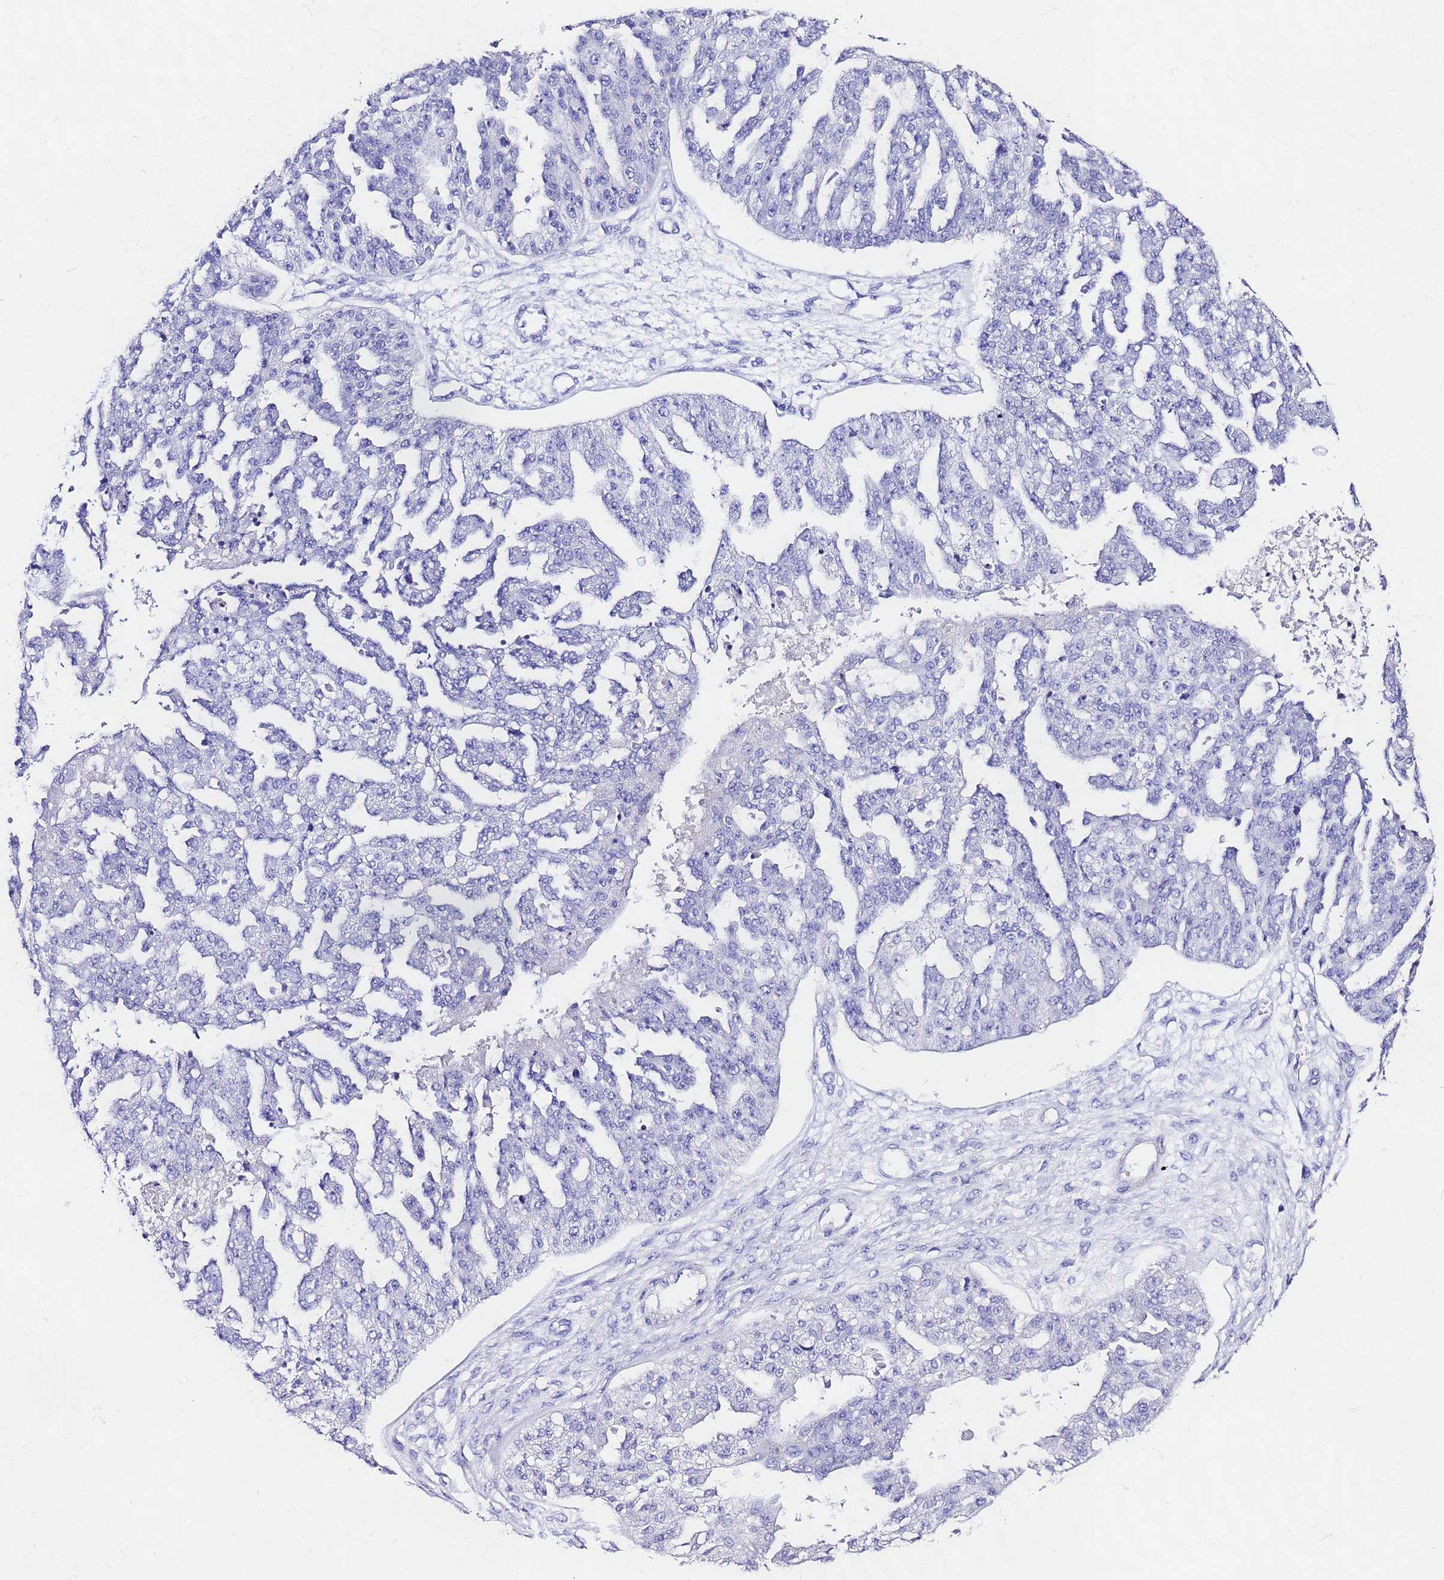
{"staining": {"intensity": "negative", "quantity": "none", "location": "none"}, "tissue": "ovarian cancer", "cell_type": "Tumor cells", "image_type": "cancer", "snomed": [{"axis": "morphology", "description": "Cystadenocarcinoma, serous, NOS"}, {"axis": "topography", "description": "Ovary"}], "caption": "Ovarian cancer was stained to show a protein in brown. There is no significant staining in tumor cells. (Brightfield microscopy of DAB IHC at high magnification).", "gene": "UGT2B10", "patient": {"sex": "female", "age": 58}}